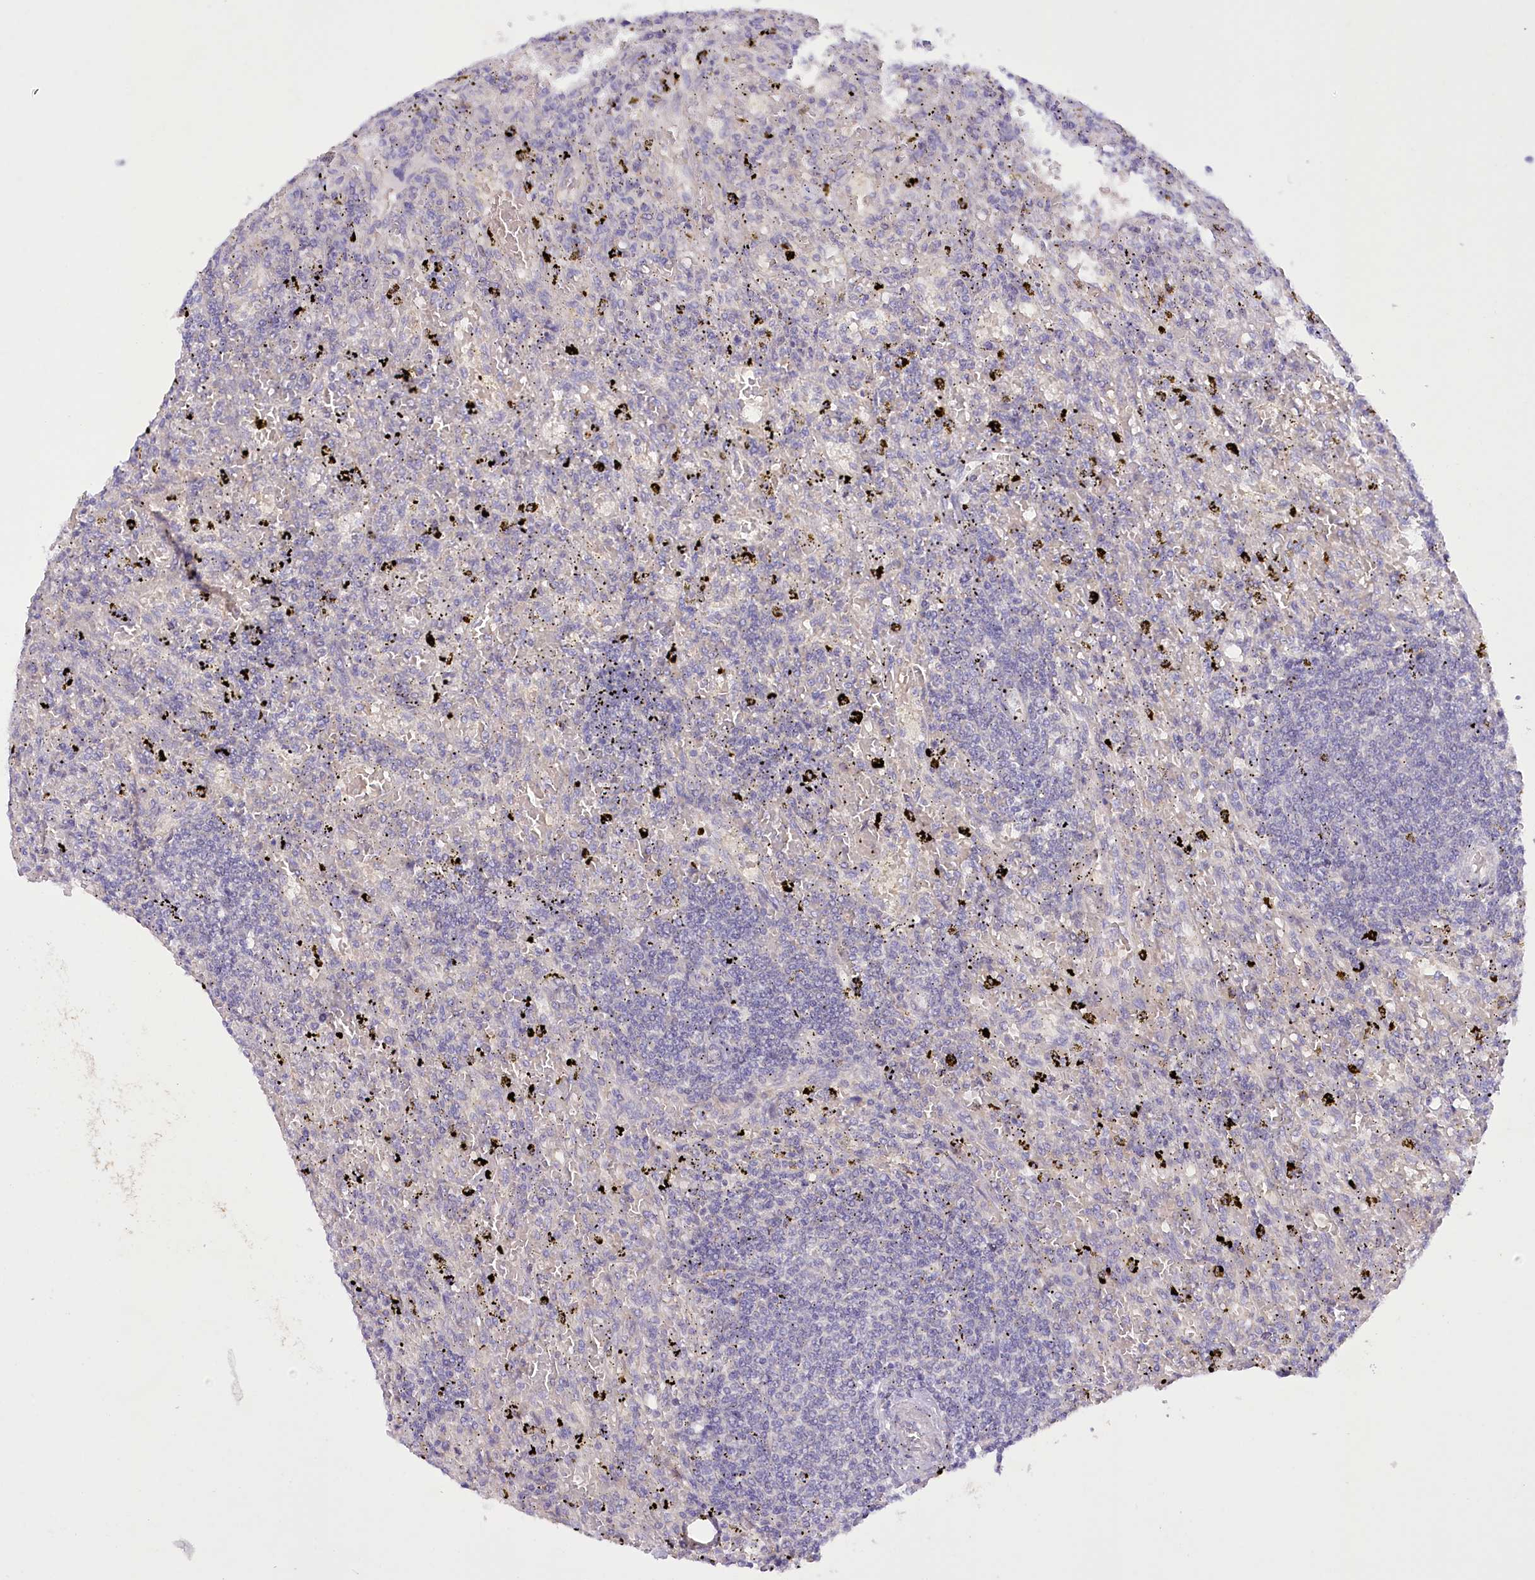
{"staining": {"intensity": "negative", "quantity": "none", "location": "none"}, "tissue": "lymphoma", "cell_type": "Tumor cells", "image_type": "cancer", "snomed": [{"axis": "morphology", "description": "Malignant lymphoma, non-Hodgkin's type, Low grade"}, {"axis": "topography", "description": "Spleen"}], "caption": "High power microscopy image of an IHC histopathology image of lymphoma, revealing no significant positivity in tumor cells. (DAB (3,3'-diaminobenzidine) immunohistochemistry, high magnification).", "gene": "DCUN1D1", "patient": {"sex": "male", "age": 76}}